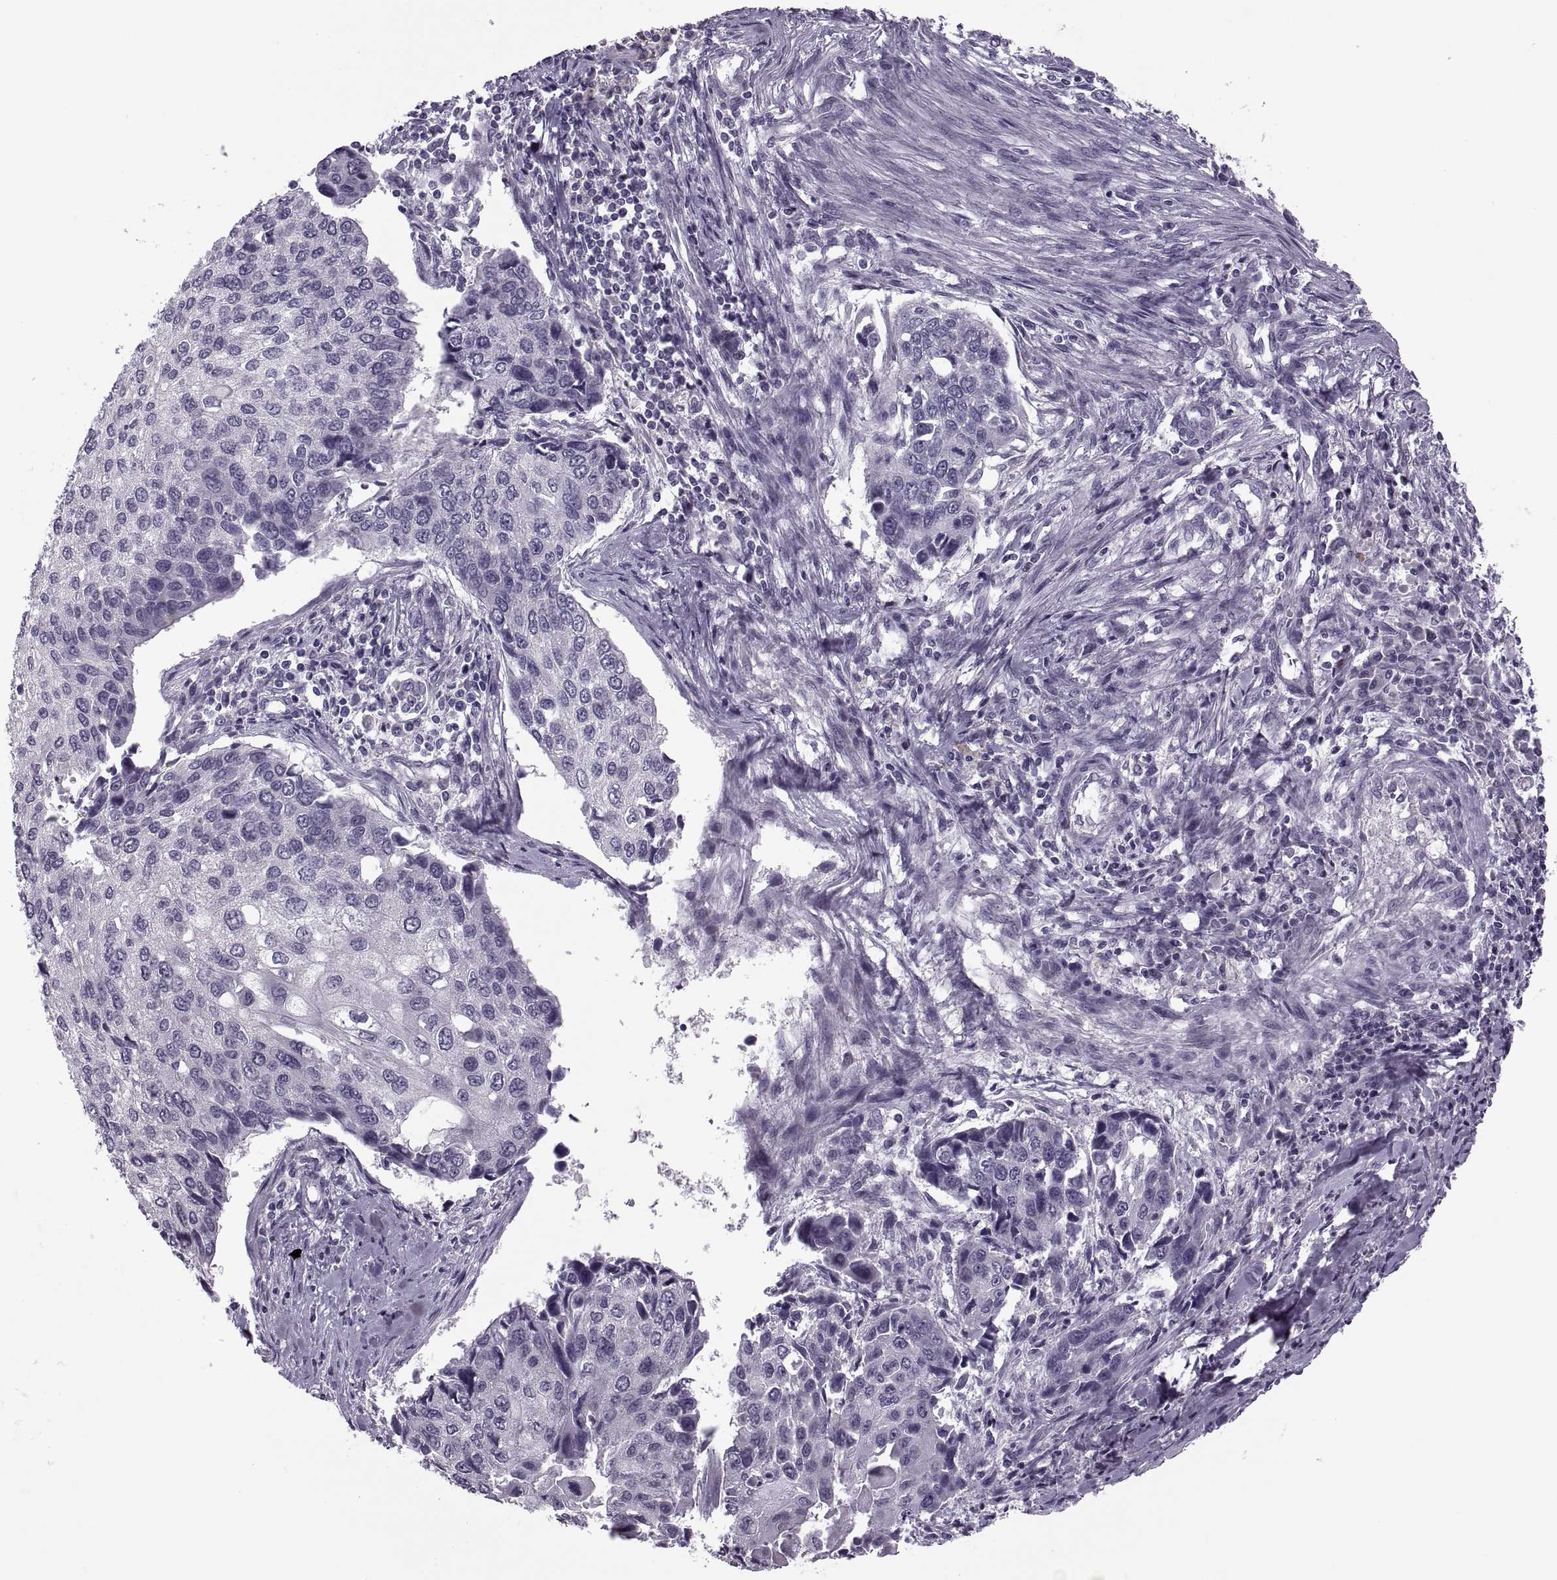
{"staining": {"intensity": "negative", "quantity": "none", "location": "none"}, "tissue": "lung cancer", "cell_type": "Tumor cells", "image_type": "cancer", "snomed": [{"axis": "morphology", "description": "Squamous cell carcinoma, NOS"}, {"axis": "morphology", "description": "Squamous cell carcinoma, metastatic, NOS"}, {"axis": "topography", "description": "Lung"}], "caption": "This is an immunohistochemistry (IHC) photomicrograph of lung cancer. There is no expression in tumor cells.", "gene": "PRSS54", "patient": {"sex": "male", "age": 63}}